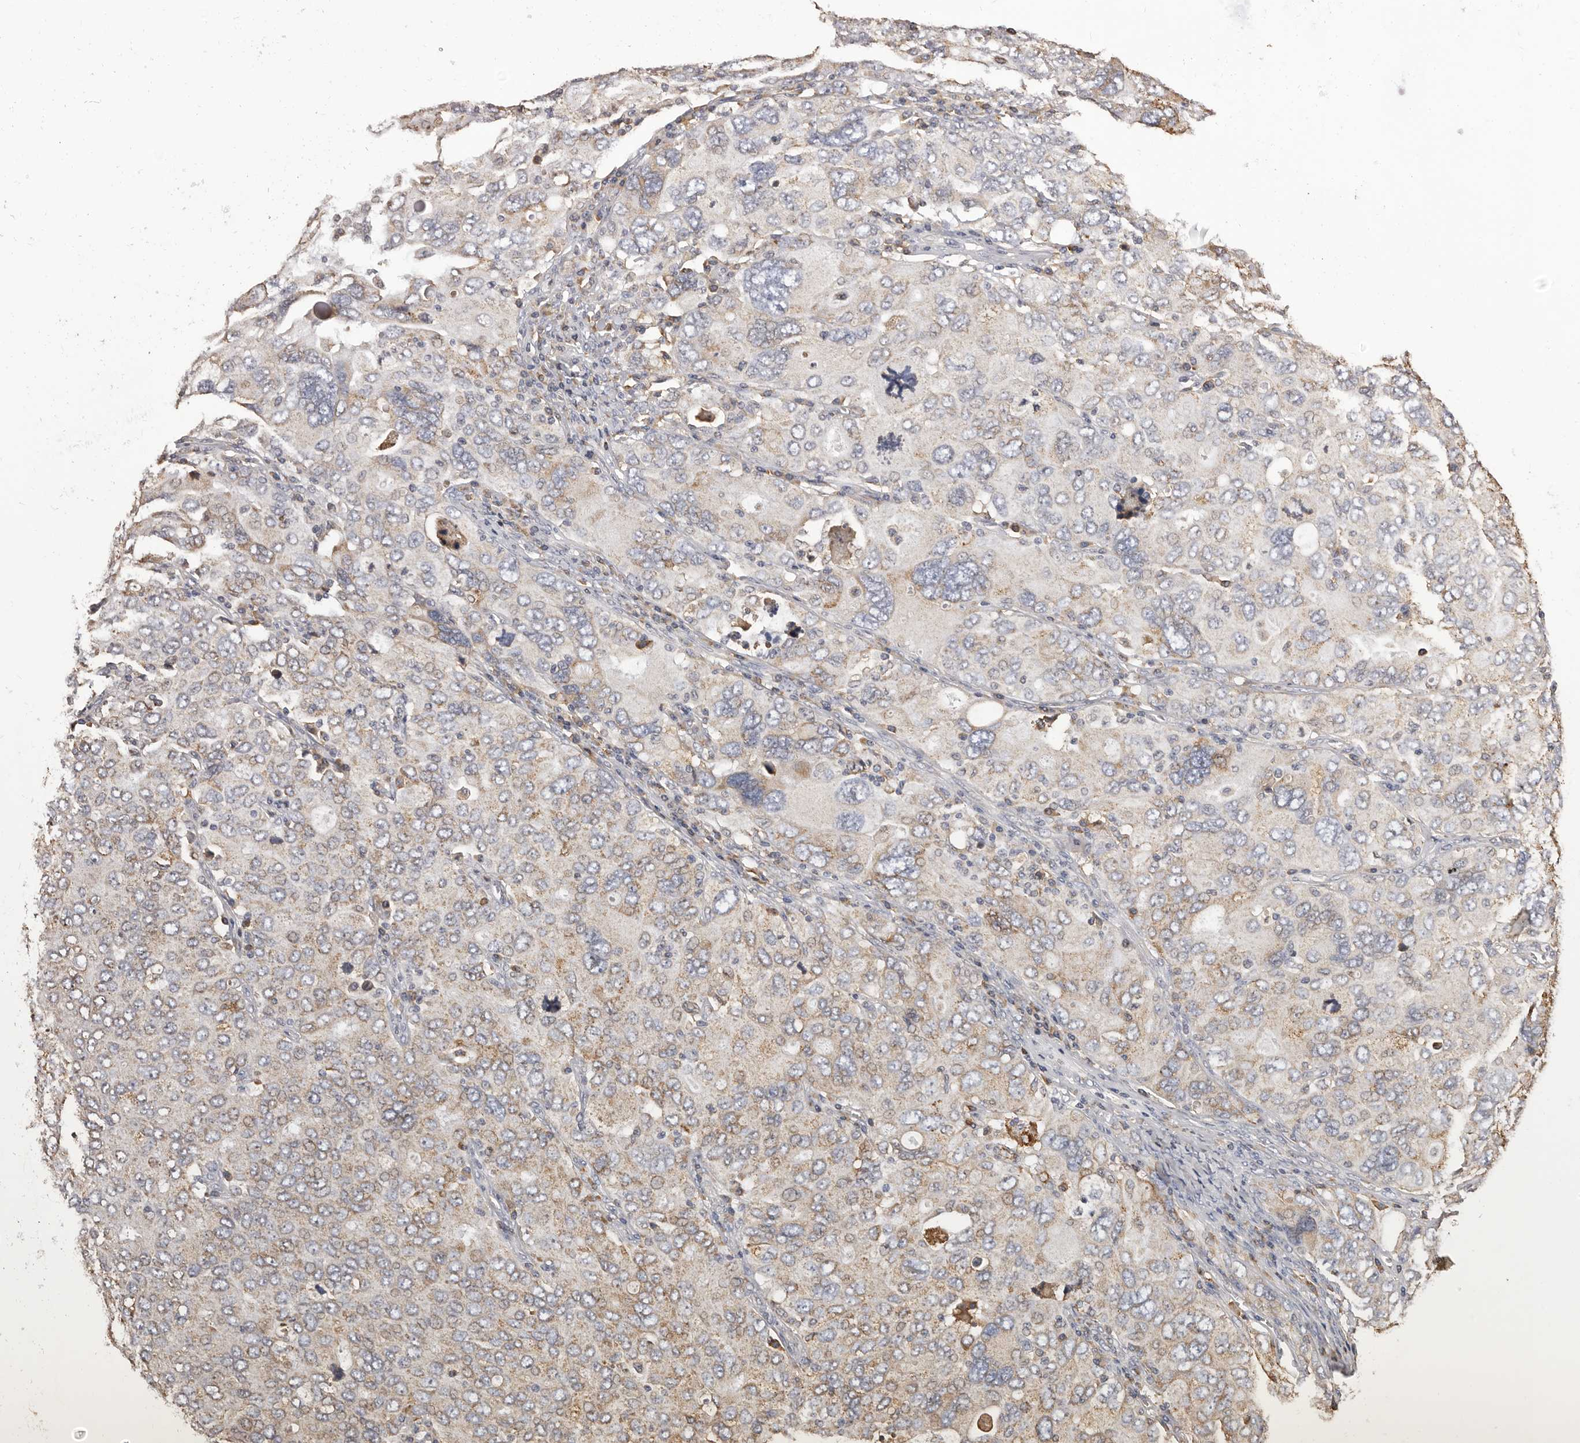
{"staining": {"intensity": "moderate", "quantity": "25%-75%", "location": "cytoplasmic/membranous"}, "tissue": "ovarian cancer", "cell_type": "Tumor cells", "image_type": "cancer", "snomed": [{"axis": "morphology", "description": "Carcinoma, endometroid"}, {"axis": "topography", "description": "Ovary"}], "caption": "An image showing moderate cytoplasmic/membranous staining in about 25%-75% of tumor cells in endometroid carcinoma (ovarian), as visualized by brown immunohistochemical staining.", "gene": "QRSL1", "patient": {"sex": "female", "age": 62}}